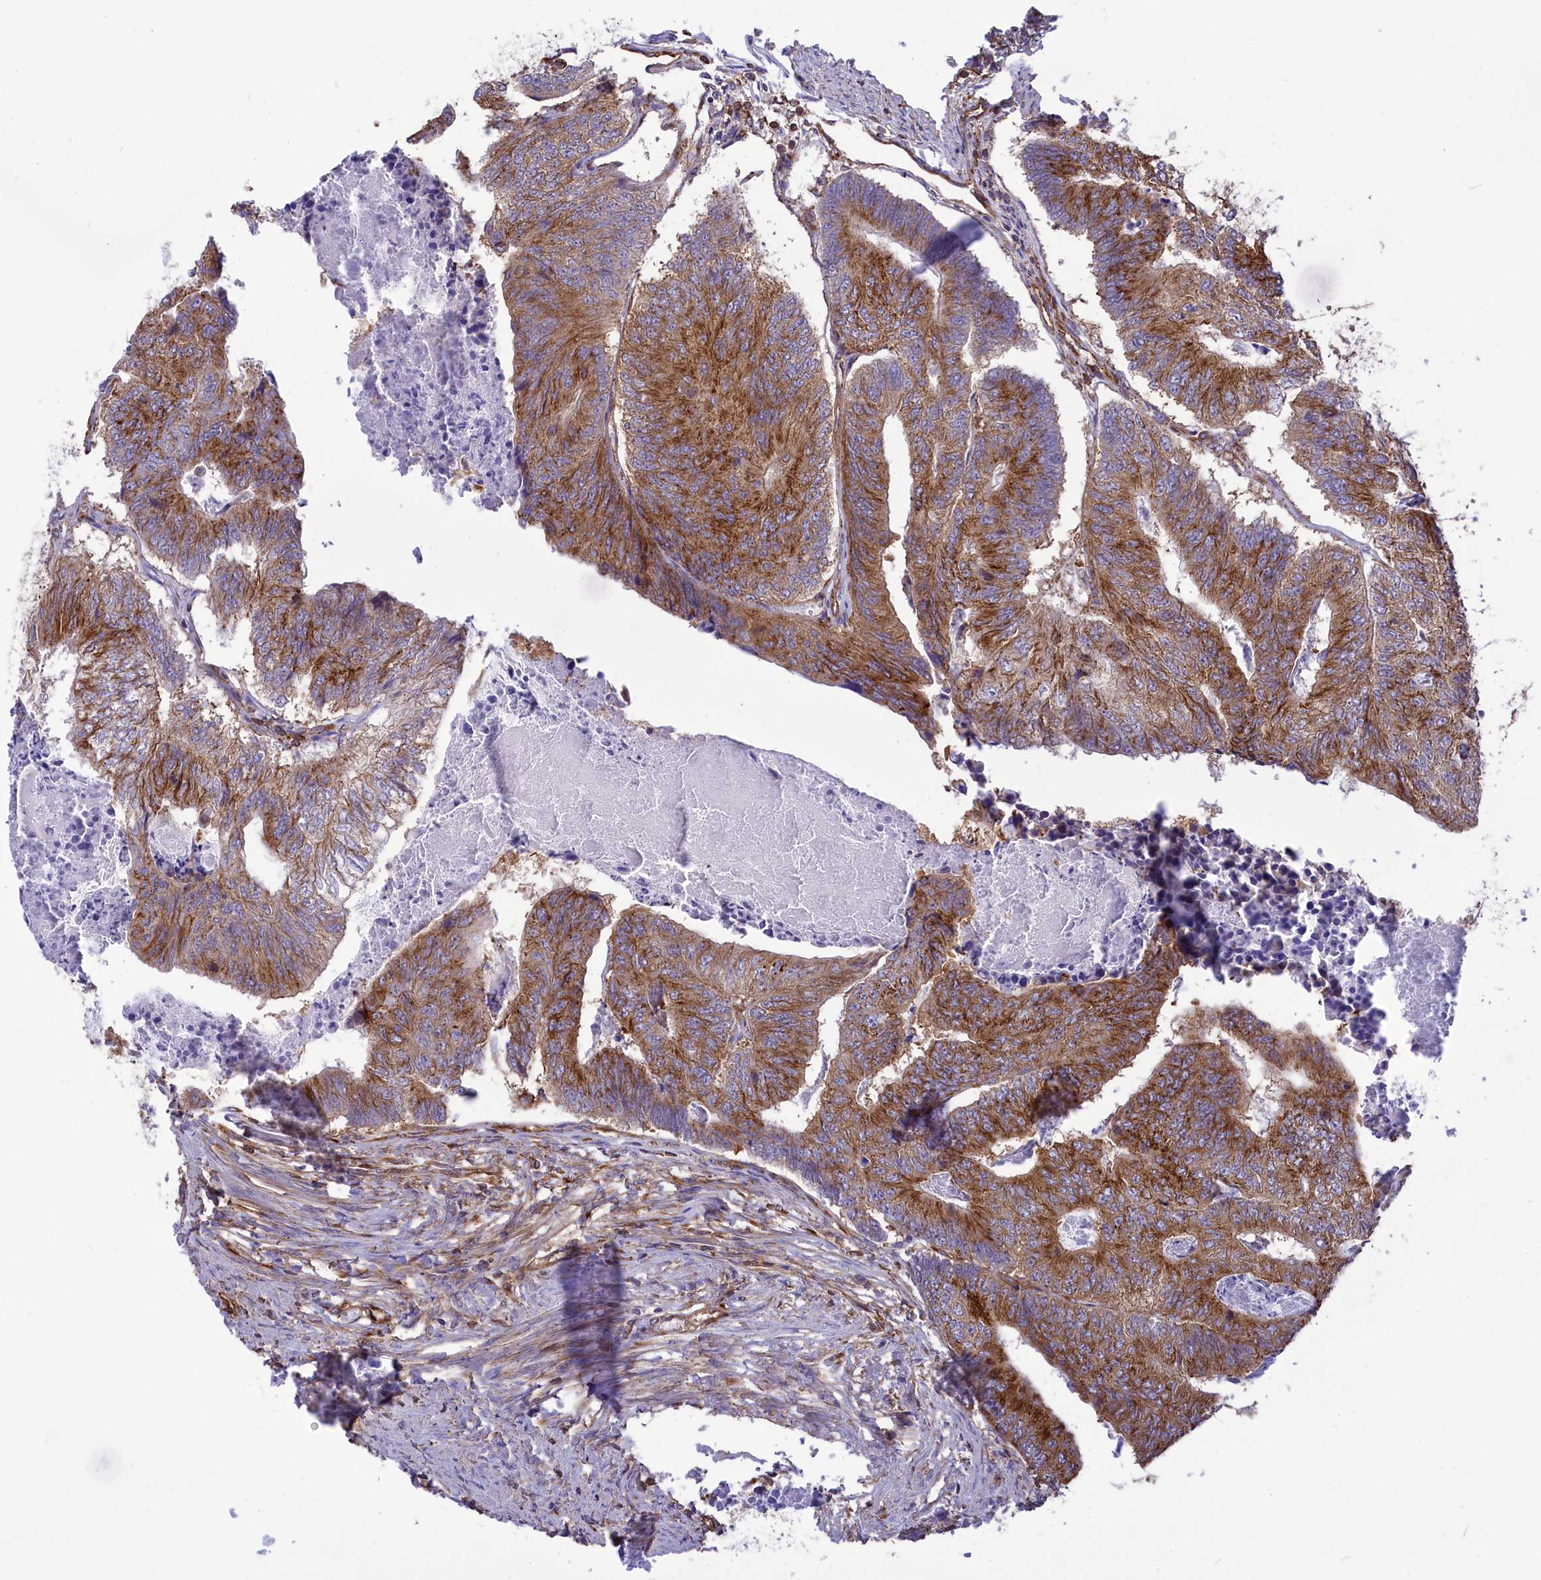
{"staining": {"intensity": "moderate", "quantity": ">75%", "location": "cytoplasmic/membranous"}, "tissue": "colorectal cancer", "cell_type": "Tumor cells", "image_type": "cancer", "snomed": [{"axis": "morphology", "description": "Adenocarcinoma, NOS"}, {"axis": "topography", "description": "Colon"}], "caption": "Moderate cytoplasmic/membranous protein positivity is present in approximately >75% of tumor cells in colorectal adenocarcinoma.", "gene": "SEPTIN9", "patient": {"sex": "female", "age": 67}}